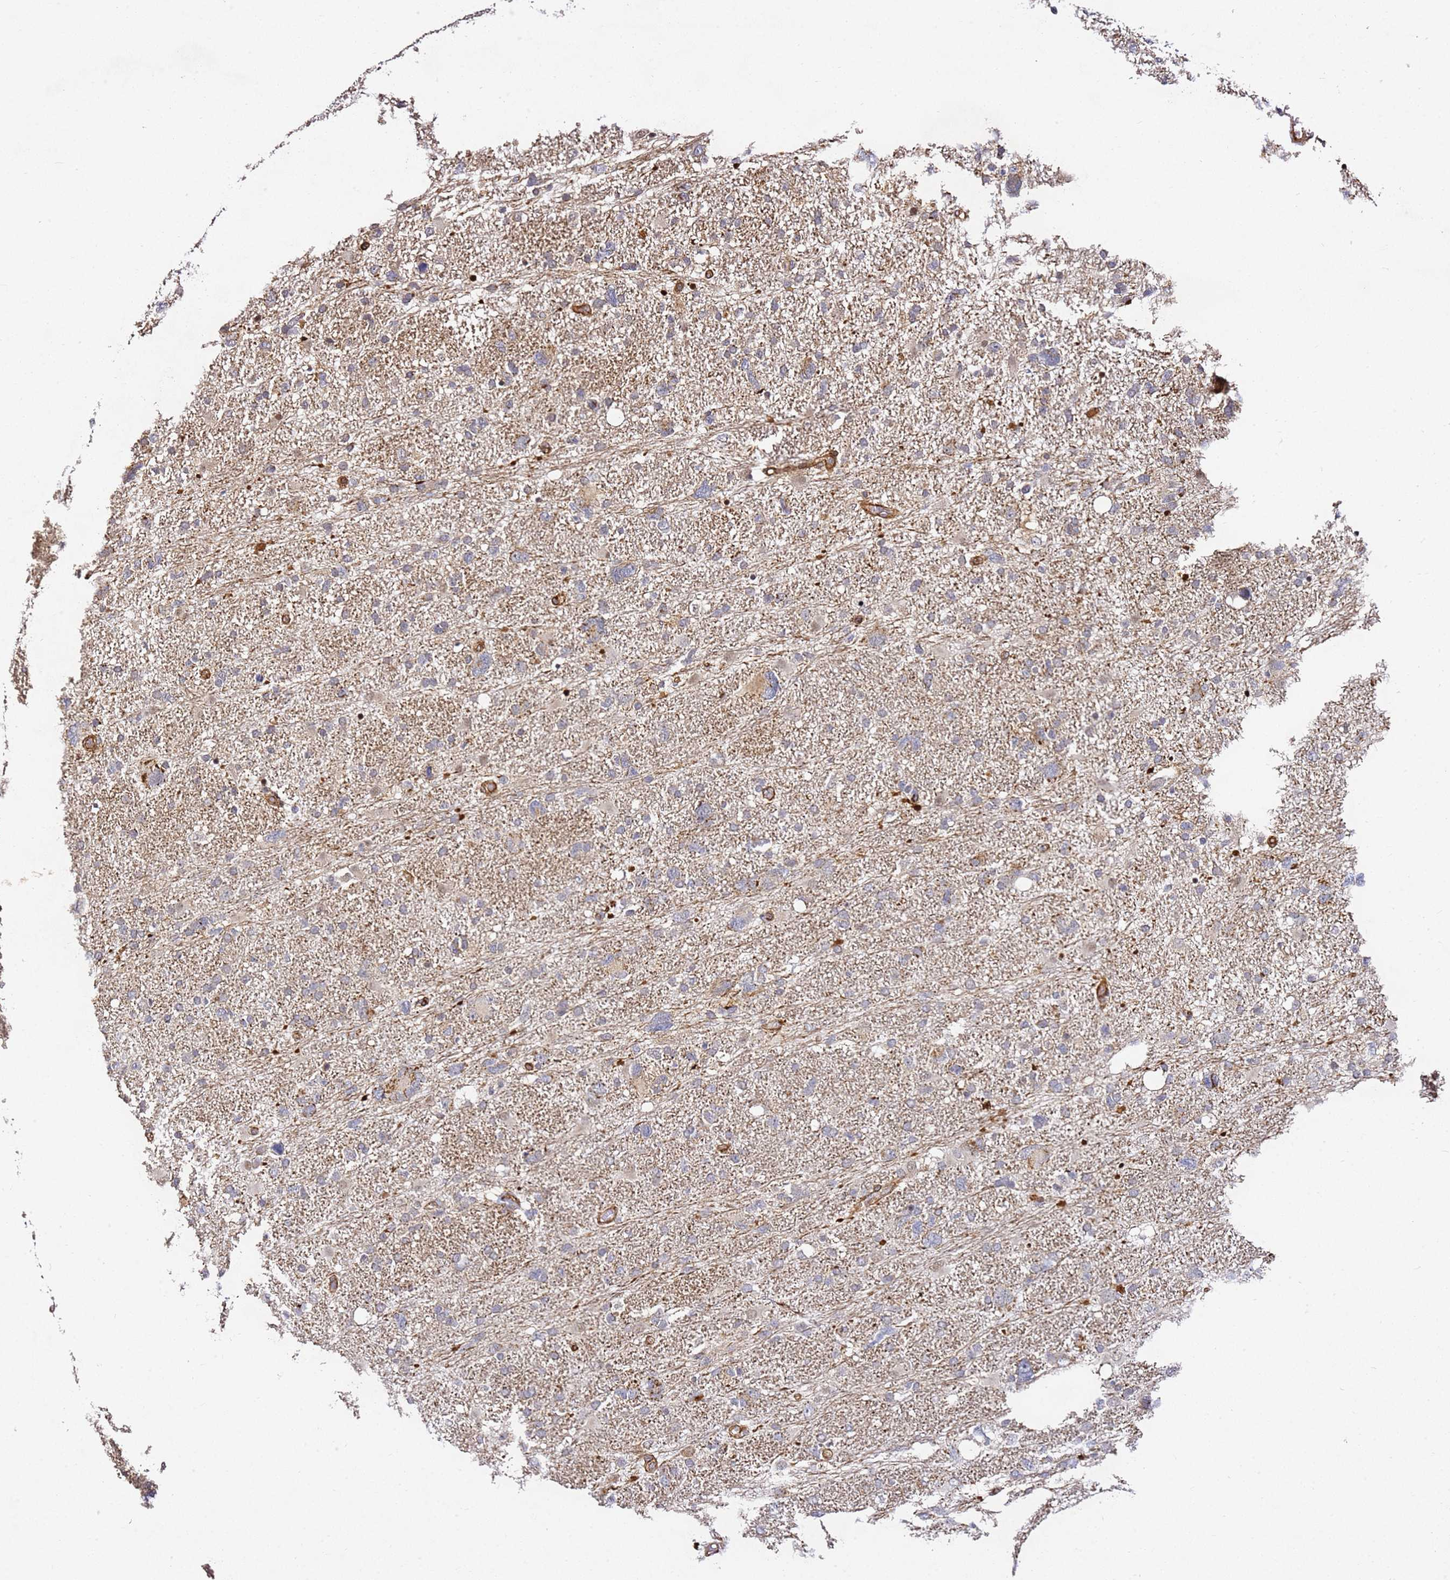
{"staining": {"intensity": "negative", "quantity": "none", "location": "none"}, "tissue": "glioma", "cell_type": "Tumor cells", "image_type": "cancer", "snomed": [{"axis": "morphology", "description": "Glioma, malignant, High grade"}, {"axis": "topography", "description": "Brain"}], "caption": "DAB (3,3'-diaminobenzidine) immunohistochemical staining of malignant glioma (high-grade) demonstrates no significant positivity in tumor cells.", "gene": "ZNF296", "patient": {"sex": "male", "age": 61}}